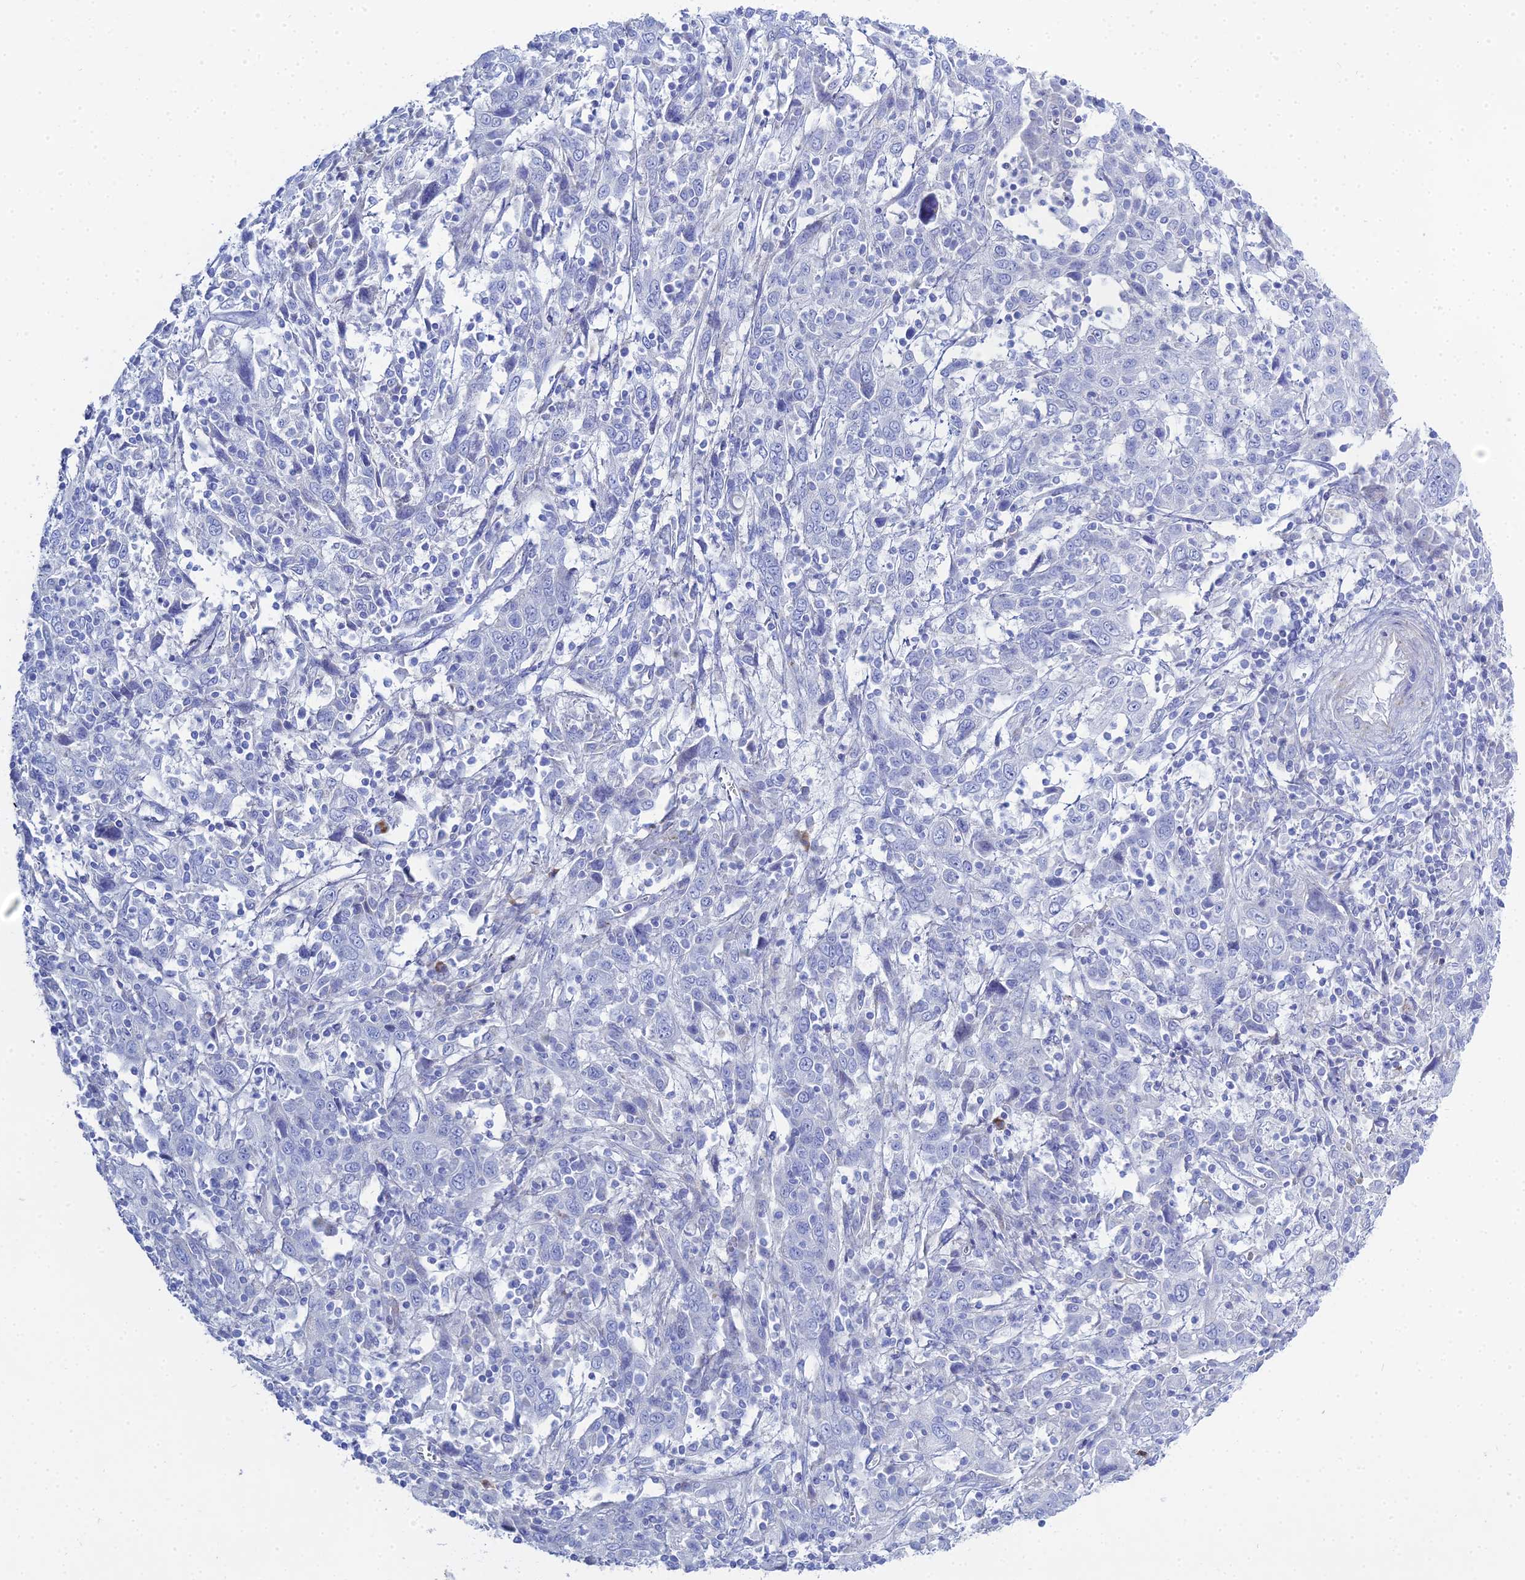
{"staining": {"intensity": "negative", "quantity": "none", "location": "none"}, "tissue": "cervical cancer", "cell_type": "Tumor cells", "image_type": "cancer", "snomed": [{"axis": "morphology", "description": "Squamous cell carcinoma, NOS"}, {"axis": "topography", "description": "Cervix"}], "caption": "Image shows no significant protein expression in tumor cells of cervical squamous cell carcinoma. The staining is performed using DAB brown chromogen with nuclei counter-stained in using hematoxylin.", "gene": "DHX34", "patient": {"sex": "female", "age": 46}}